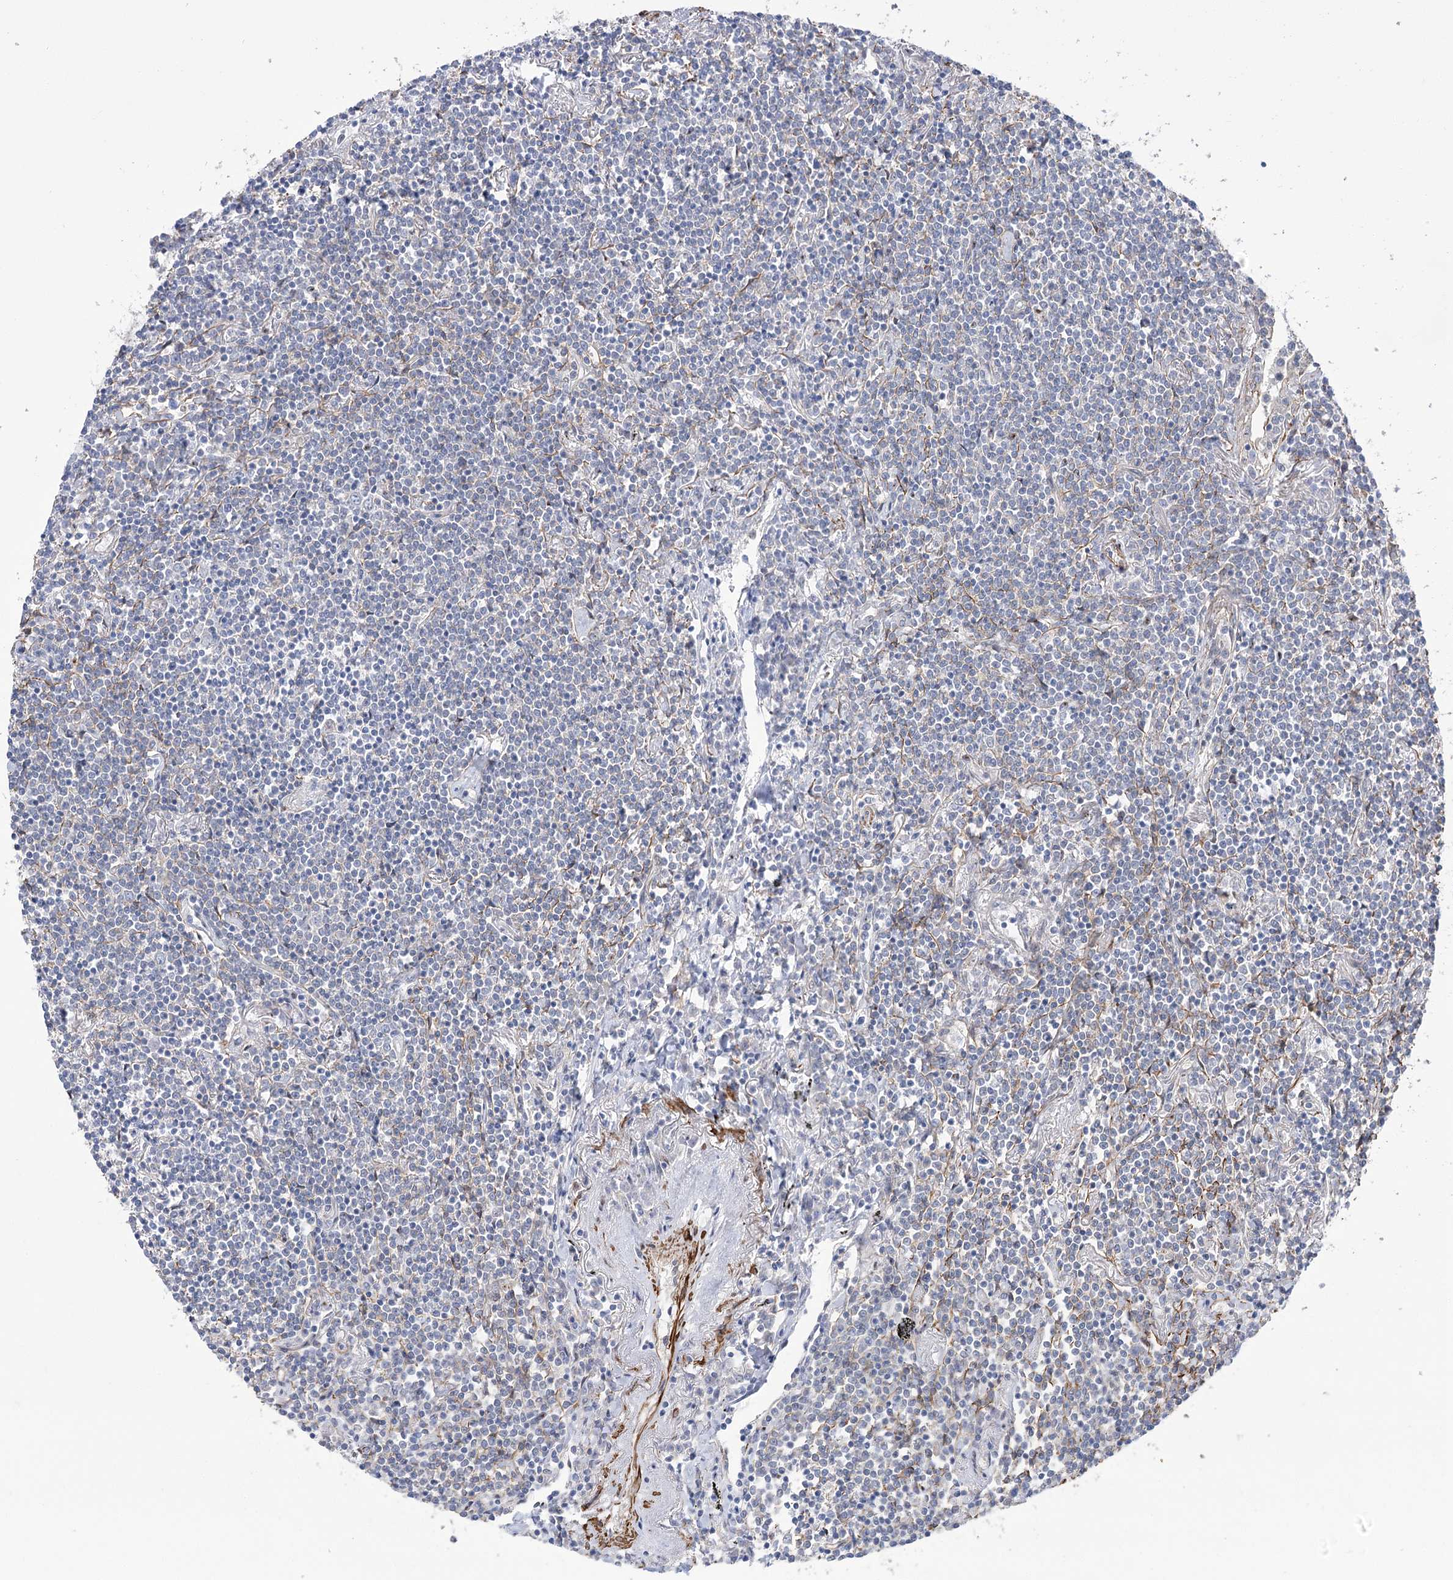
{"staining": {"intensity": "negative", "quantity": "none", "location": "none"}, "tissue": "lymphoma", "cell_type": "Tumor cells", "image_type": "cancer", "snomed": [{"axis": "morphology", "description": "Malignant lymphoma, non-Hodgkin's type, Low grade"}, {"axis": "topography", "description": "Lung"}], "caption": "Immunohistochemical staining of lymphoma exhibits no significant expression in tumor cells.", "gene": "WASHC3", "patient": {"sex": "female", "age": 71}}